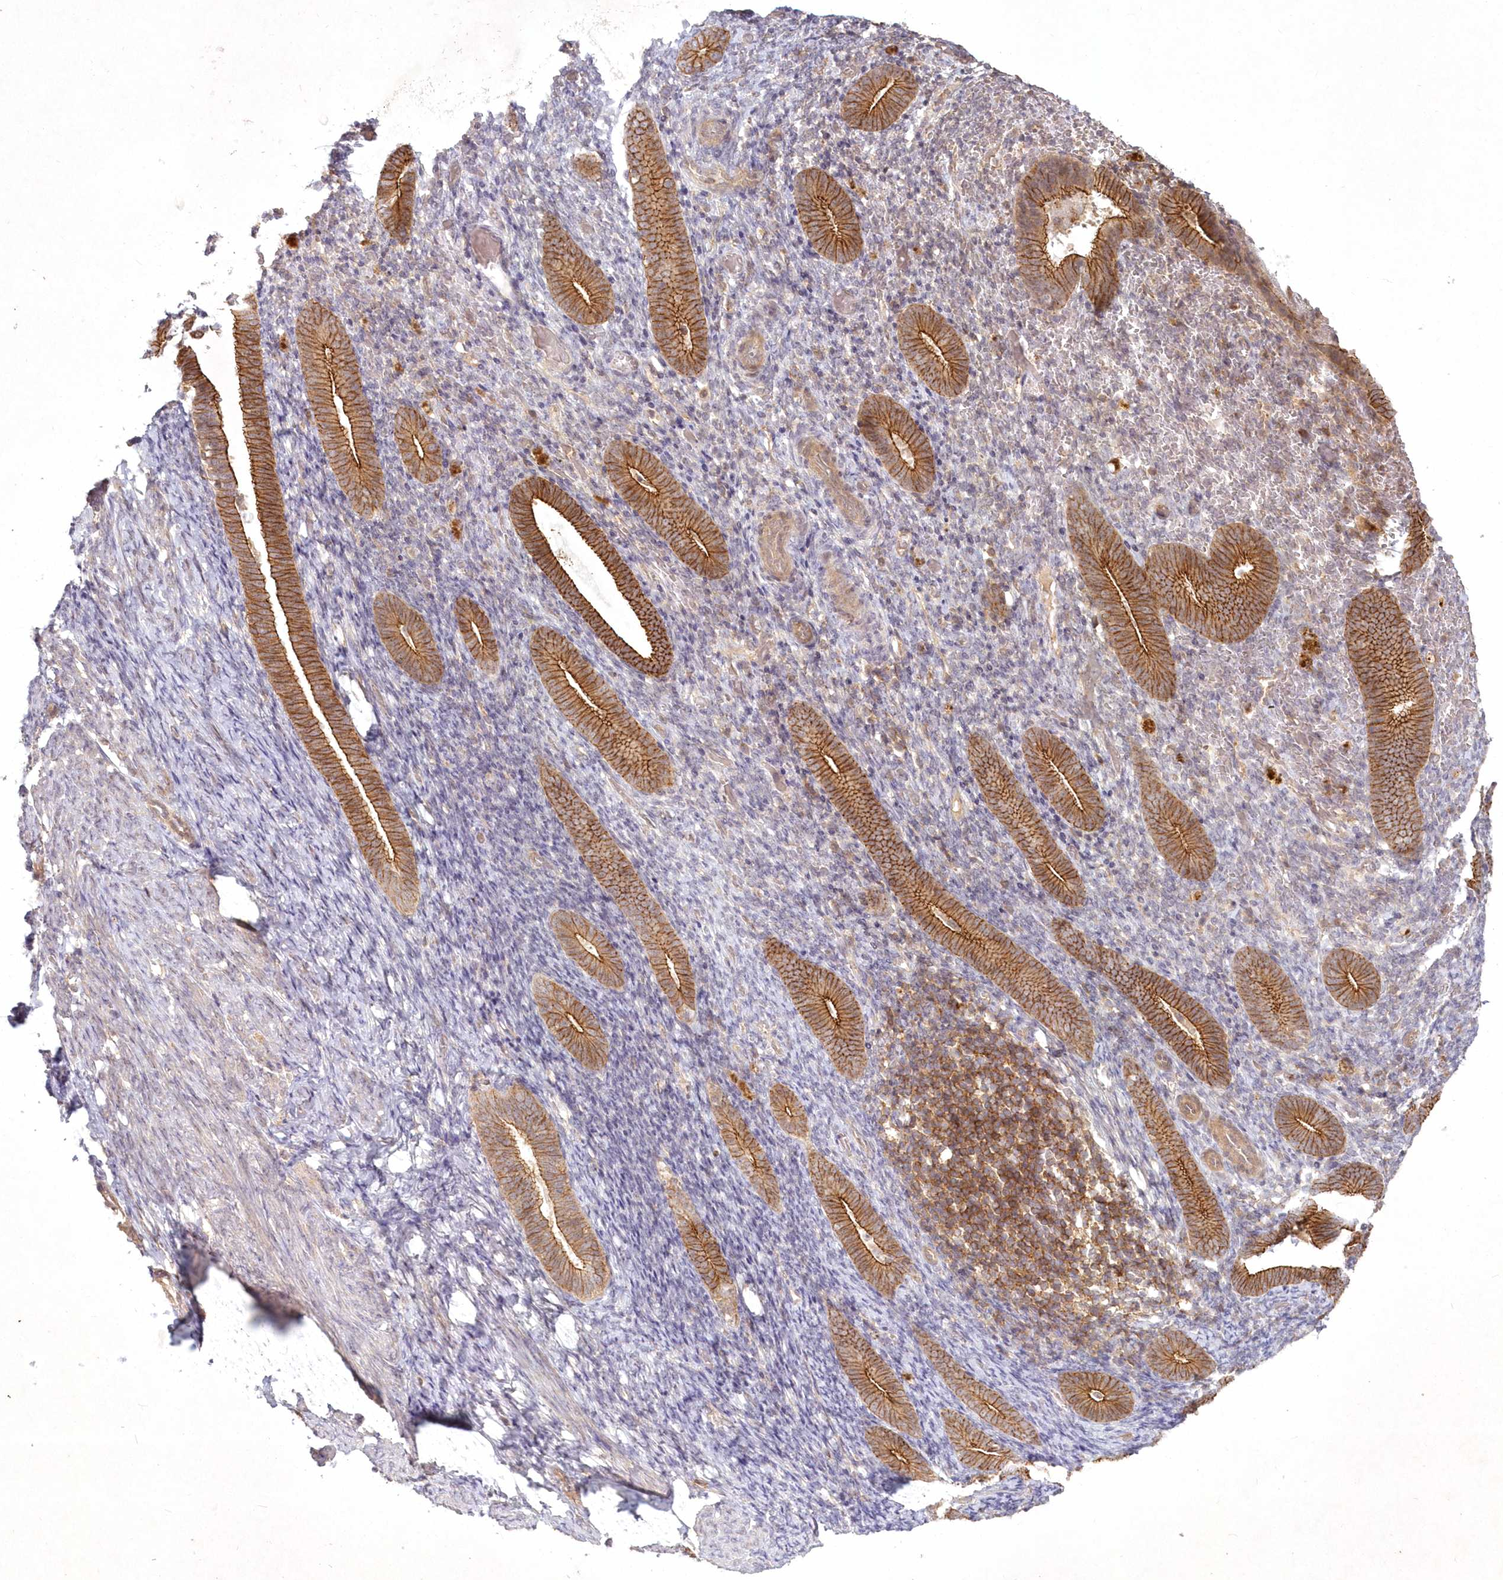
{"staining": {"intensity": "negative", "quantity": "none", "location": "none"}, "tissue": "endometrium", "cell_type": "Cells in endometrial stroma", "image_type": "normal", "snomed": [{"axis": "morphology", "description": "Normal tissue, NOS"}, {"axis": "topography", "description": "Endometrium"}], "caption": "This is an IHC photomicrograph of benign endometrium. There is no staining in cells in endometrial stroma.", "gene": "TOGARAM2", "patient": {"sex": "female", "age": 51}}